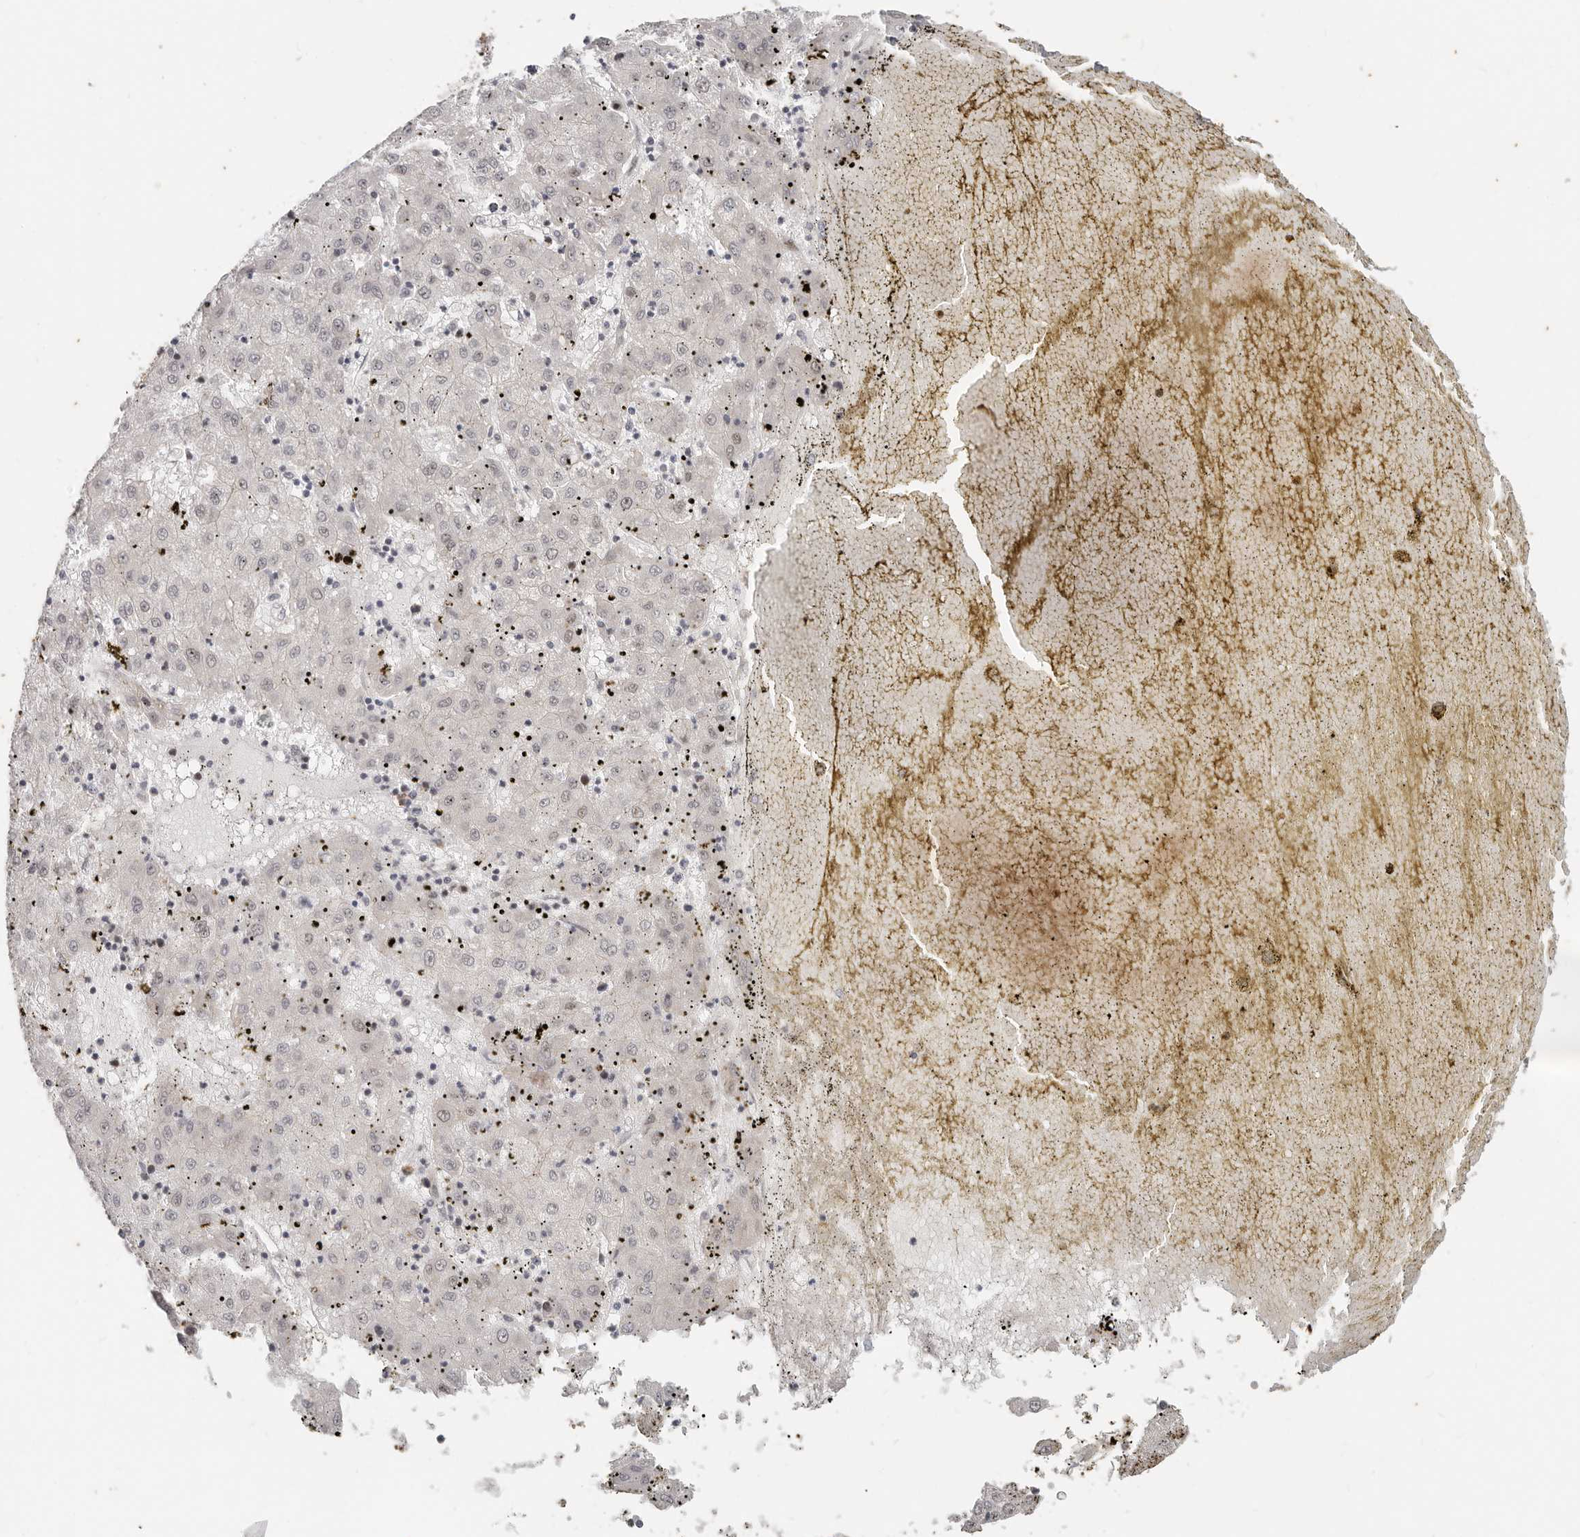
{"staining": {"intensity": "negative", "quantity": "none", "location": "none"}, "tissue": "liver cancer", "cell_type": "Tumor cells", "image_type": "cancer", "snomed": [{"axis": "morphology", "description": "Carcinoma, Hepatocellular, NOS"}, {"axis": "topography", "description": "Liver"}], "caption": "This is an IHC micrograph of liver cancer. There is no positivity in tumor cells.", "gene": "RFC2", "patient": {"sex": "male", "age": 72}}